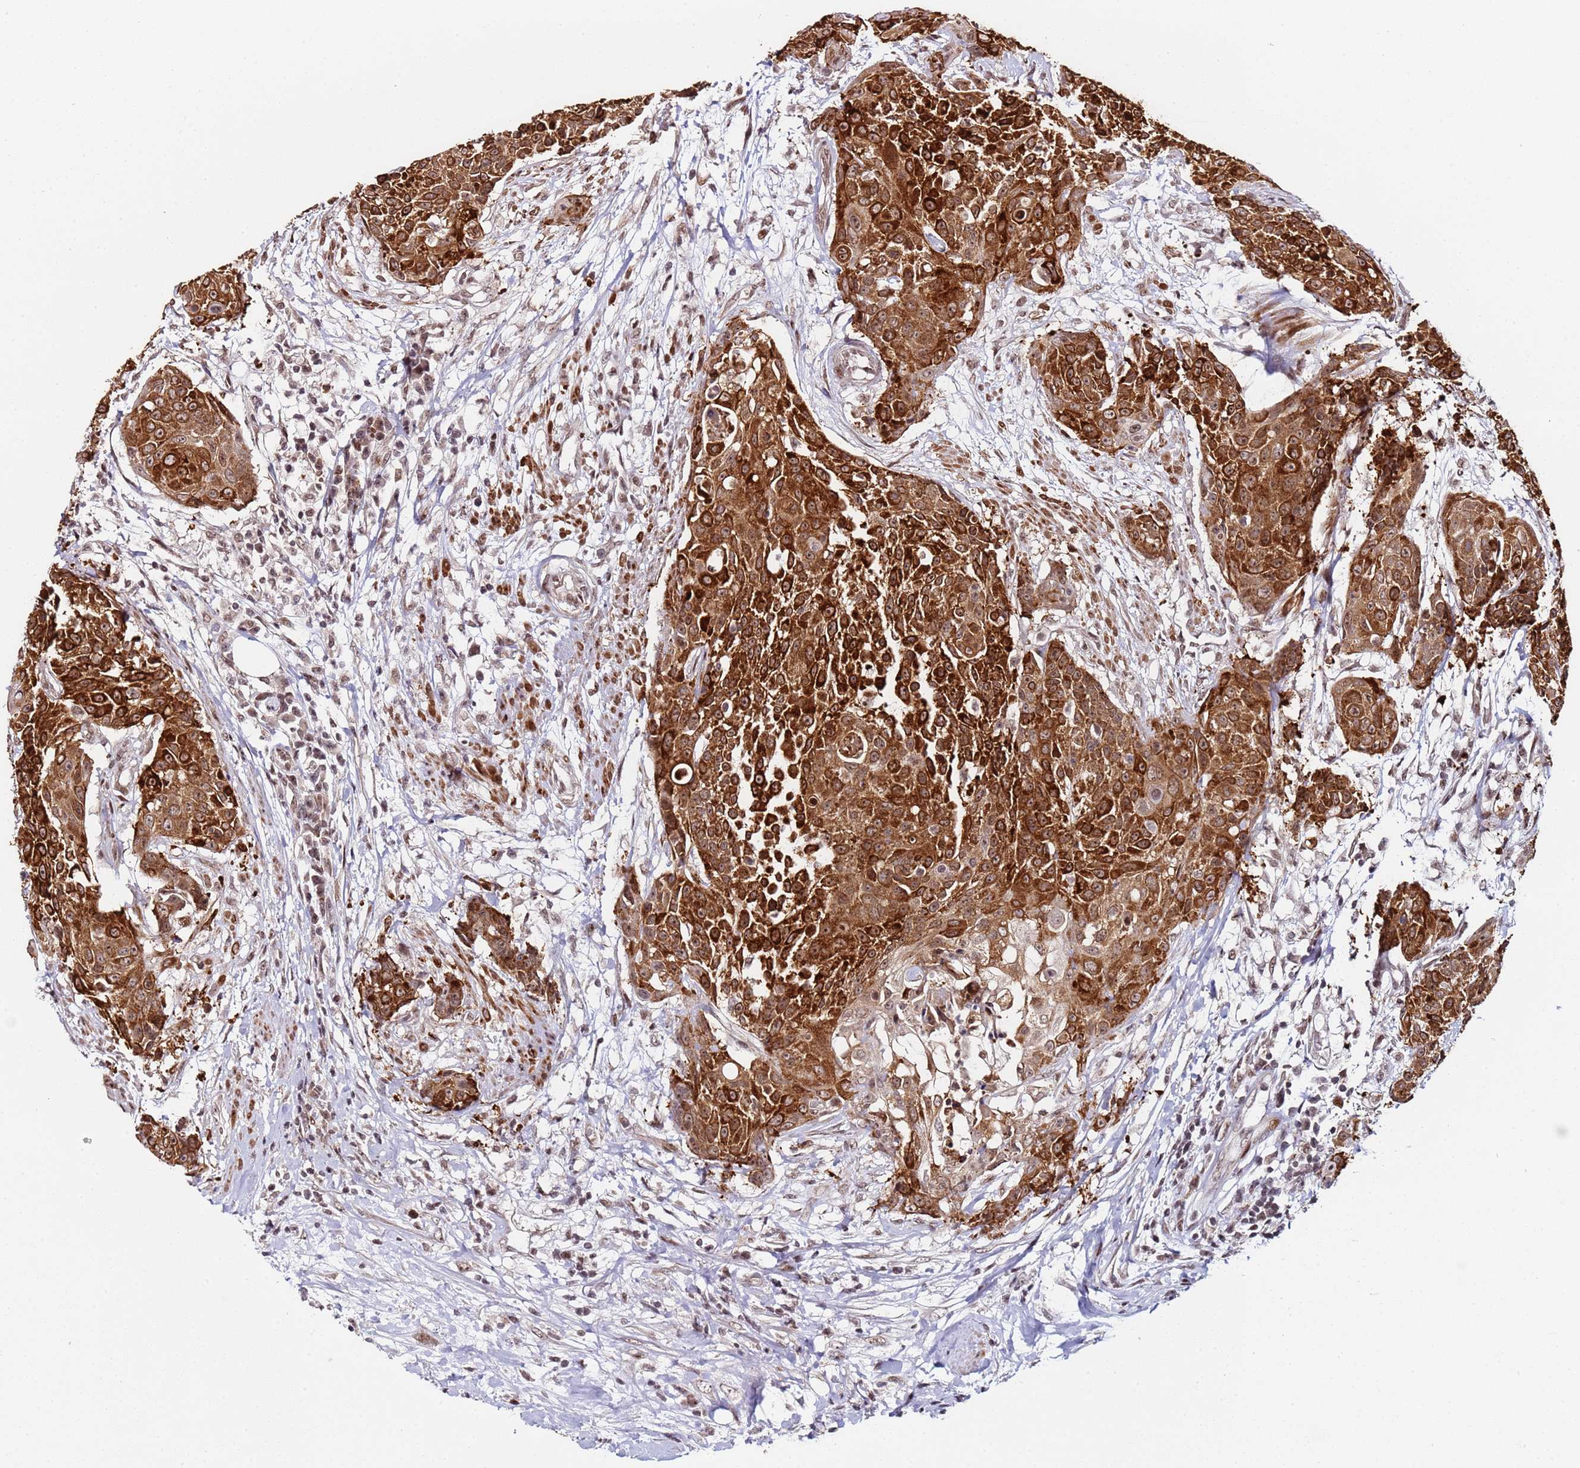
{"staining": {"intensity": "strong", "quantity": ">75%", "location": "cytoplasmic/membranous,nuclear"}, "tissue": "urothelial cancer", "cell_type": "Tumor cells", "image_type": "cancer", "snomed": [{"axis": "morphology", "description": "Urothelial carcinoma, High grade"}, {"axis": "topography", "description": "Urinary bladder"}], "caption": "A high-resolution histopathology image shows immunohistochemistry (IHC) staining of high-grade urothelial carcinoma, which demonstrates strong cytoplasmic/membranous and nuclear expression in approximately >75% of tumor cells.", "gene": "PPM1H", "patient": {"sex": "female", "age": 63}}